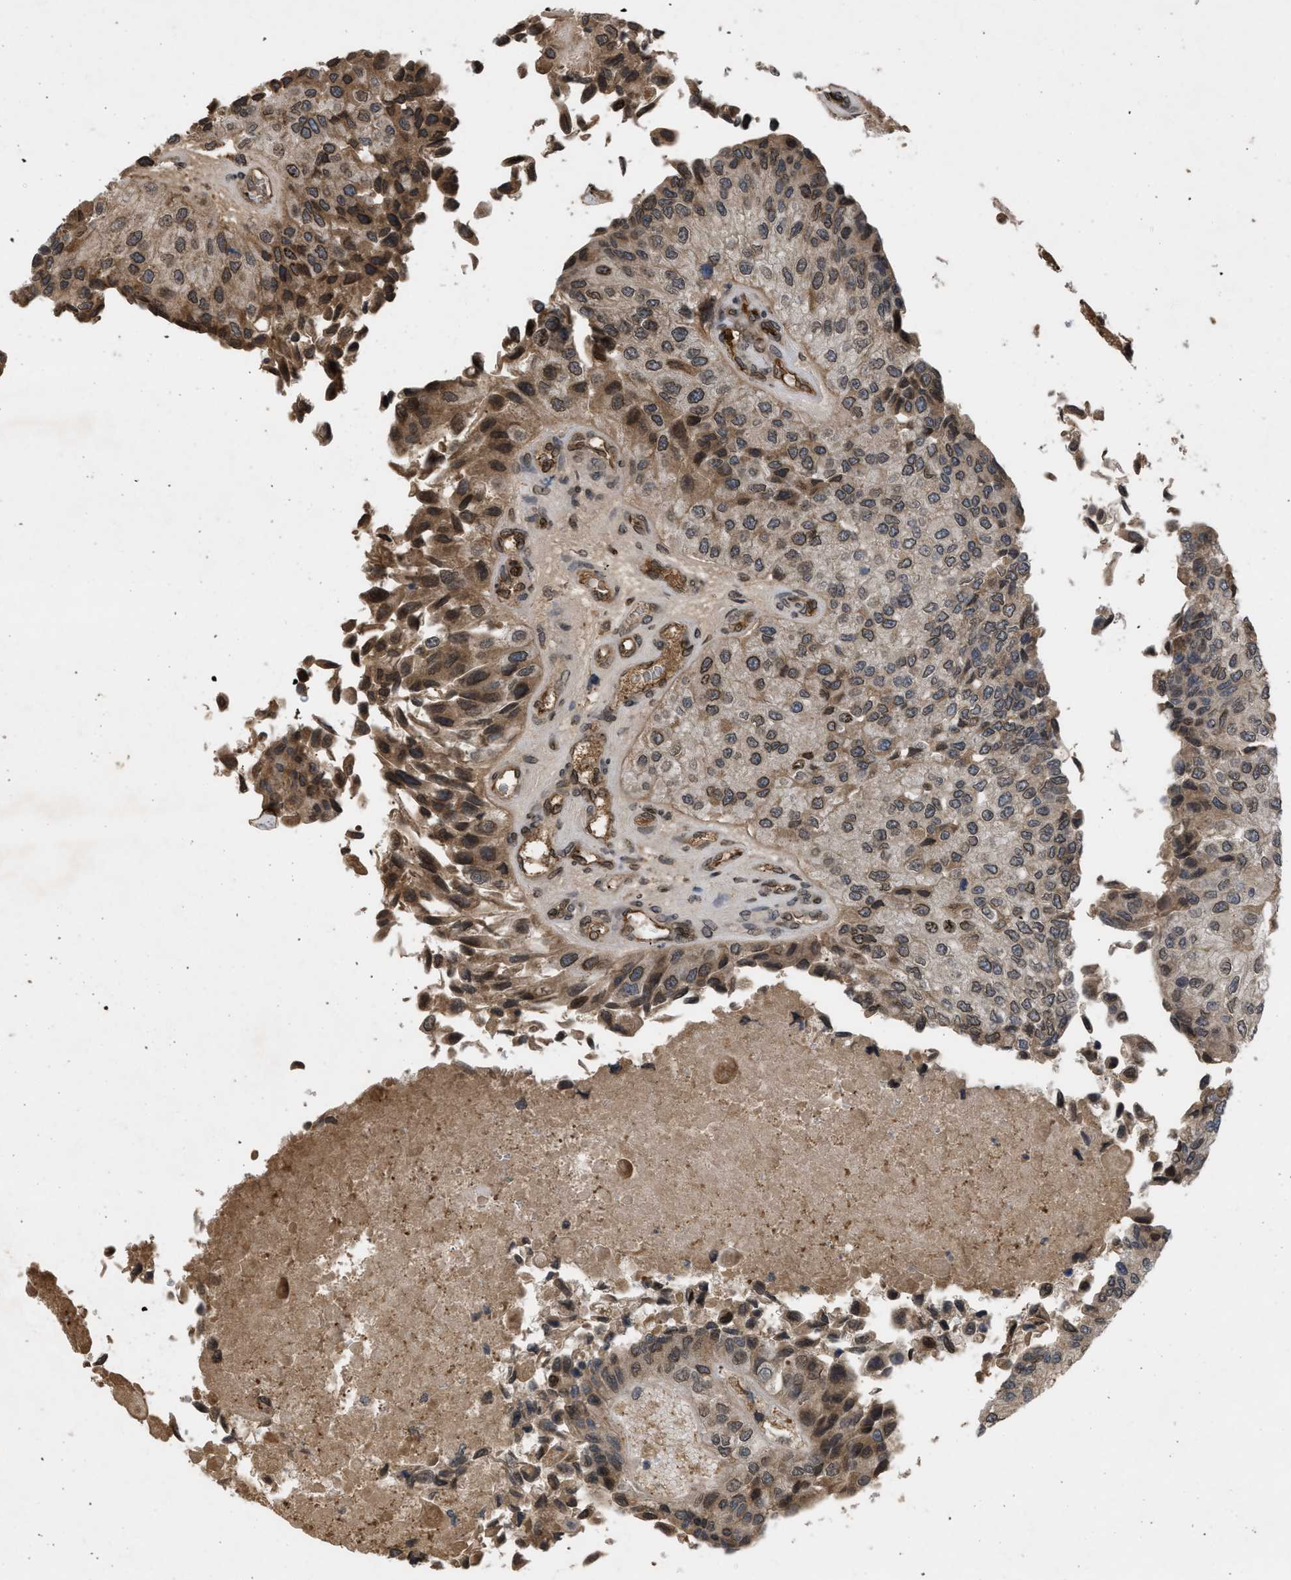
{"staining": {"intensity": "moderate", "quantity": ">75%", "location": "cytoplasmic/membranous,nuclear"}, "tissue": "urothelial cancer", "cell_type": "Tumor cells", "image_type": "cancer", "snomed": [{"axis": "morphology", "description": "Urothelial carcinoma, High grade"}, {"axis": "topography", "description": "Kidney"}, {"axis": "topography", "description": "Urinary bladder"}], "caption": "Protein expression analysis of urothelial cancer reveals moderate cytoplasmic/membranous and nuclear expression in approximately >75% of tumor cells. The protein is stained brown, and the nuclei are stained in blue (DAB (3,3'-diaminobenzidine) IHC with brightfield microscopy, high magnification).", "gene": "CRY1", "patient": {"sex": "male", "age": 77}}